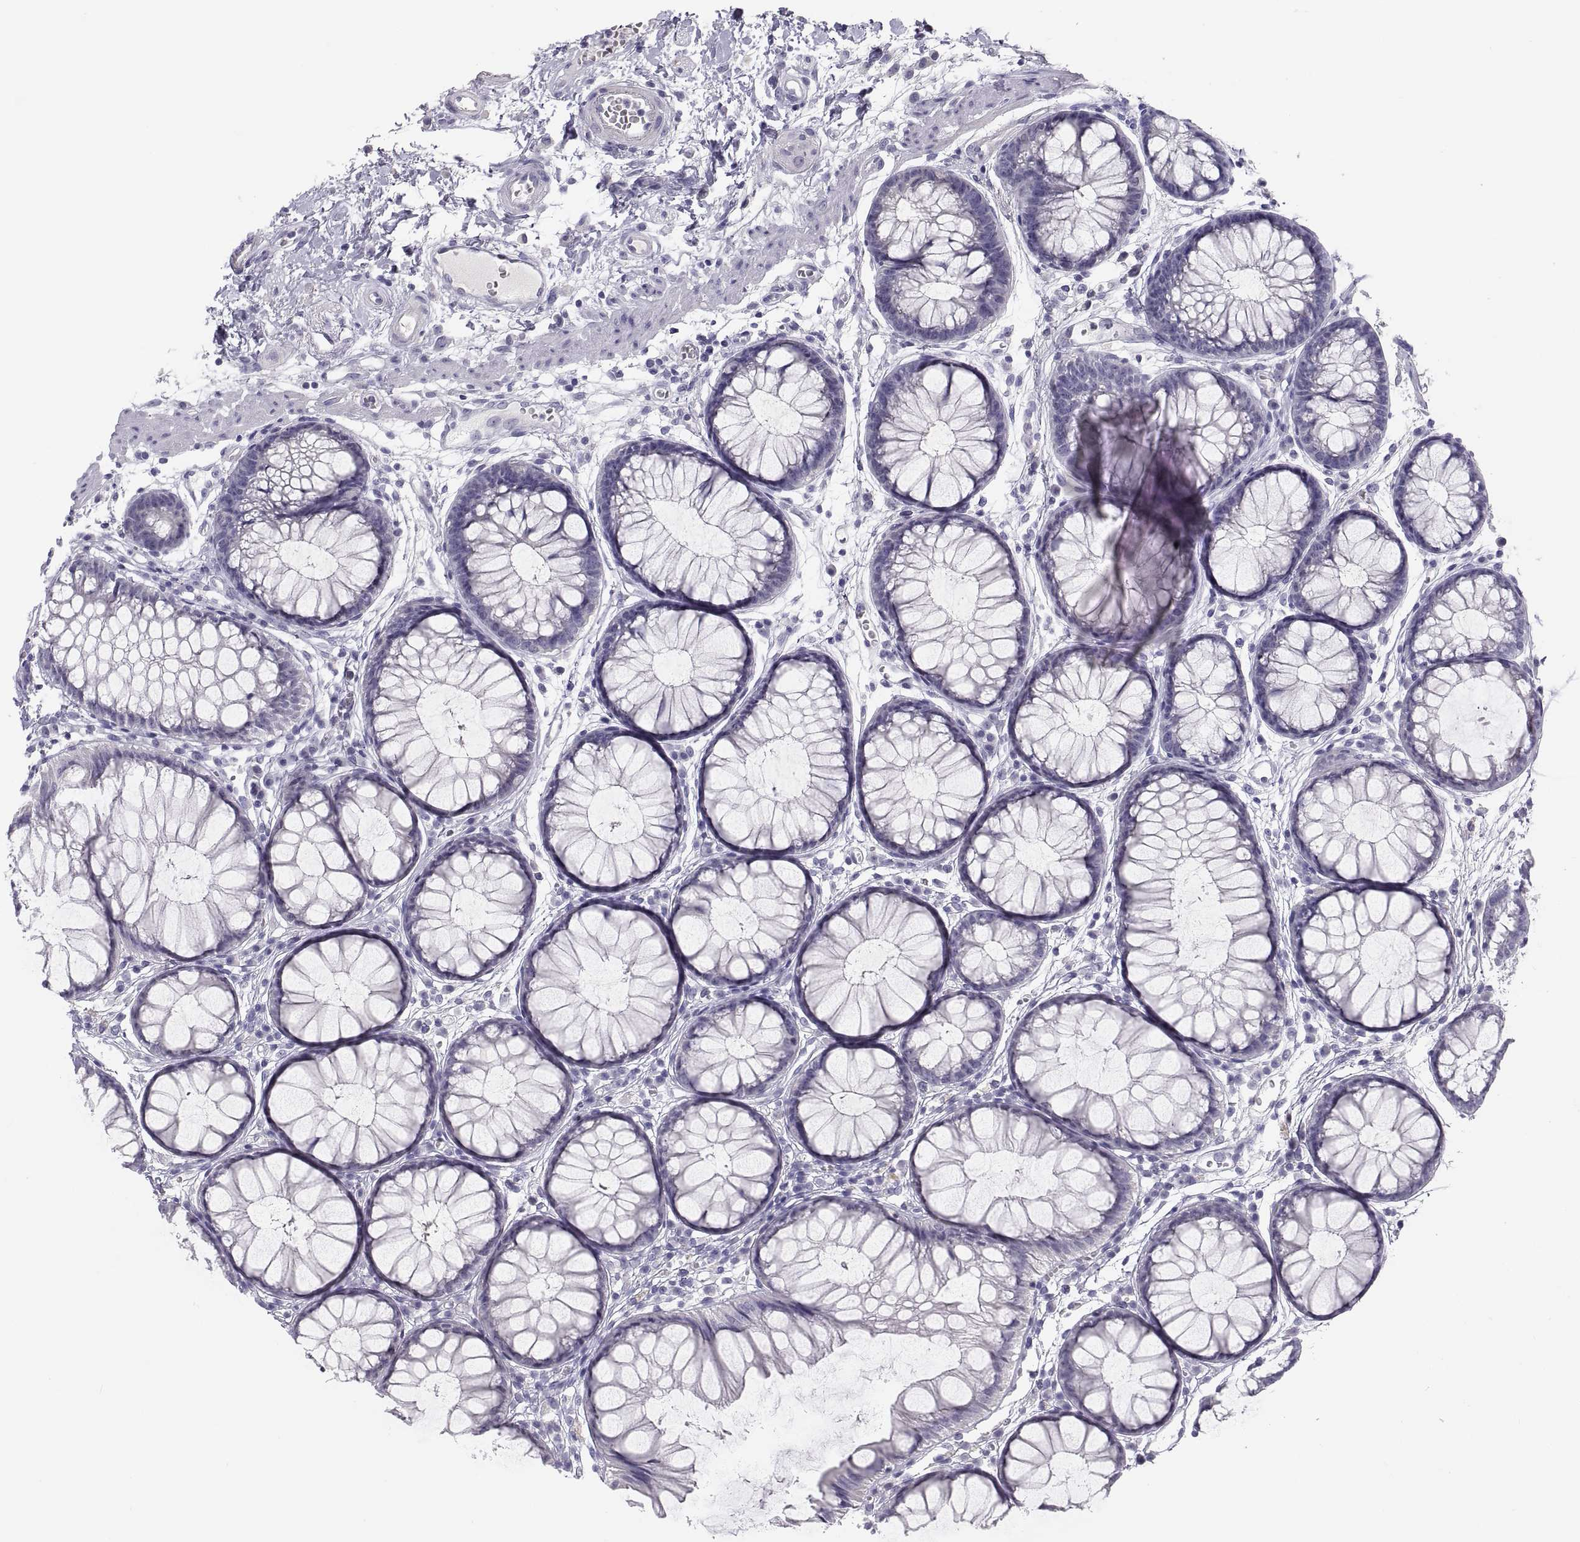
{"staining": {"intensity": "negative", "quantity": "none", "location": "none"}, "tissue": "colon", "cell_type": "Endothelial cells", "image_type": "normal", "snomed": [{"axis": "morphology", "description": "Normal tissue, NOS"}, {"axis": "morphology", "description": "Adenocarcinoma, NOS"}, {"axis": "topography", "description": "Colon"}], "caption": "Immunohistochemical staining of normal human colon displays no significant positivity in endothelial cells. The staining was performed using DAB (3,3'-diaminobenzidine) to visualize the protein expression in brown, while the nuclei were stained in blue with hematoxylin (Magnification: 20x).", "gene": "STRC", "patient": {"sex": "male", "age": 65}}